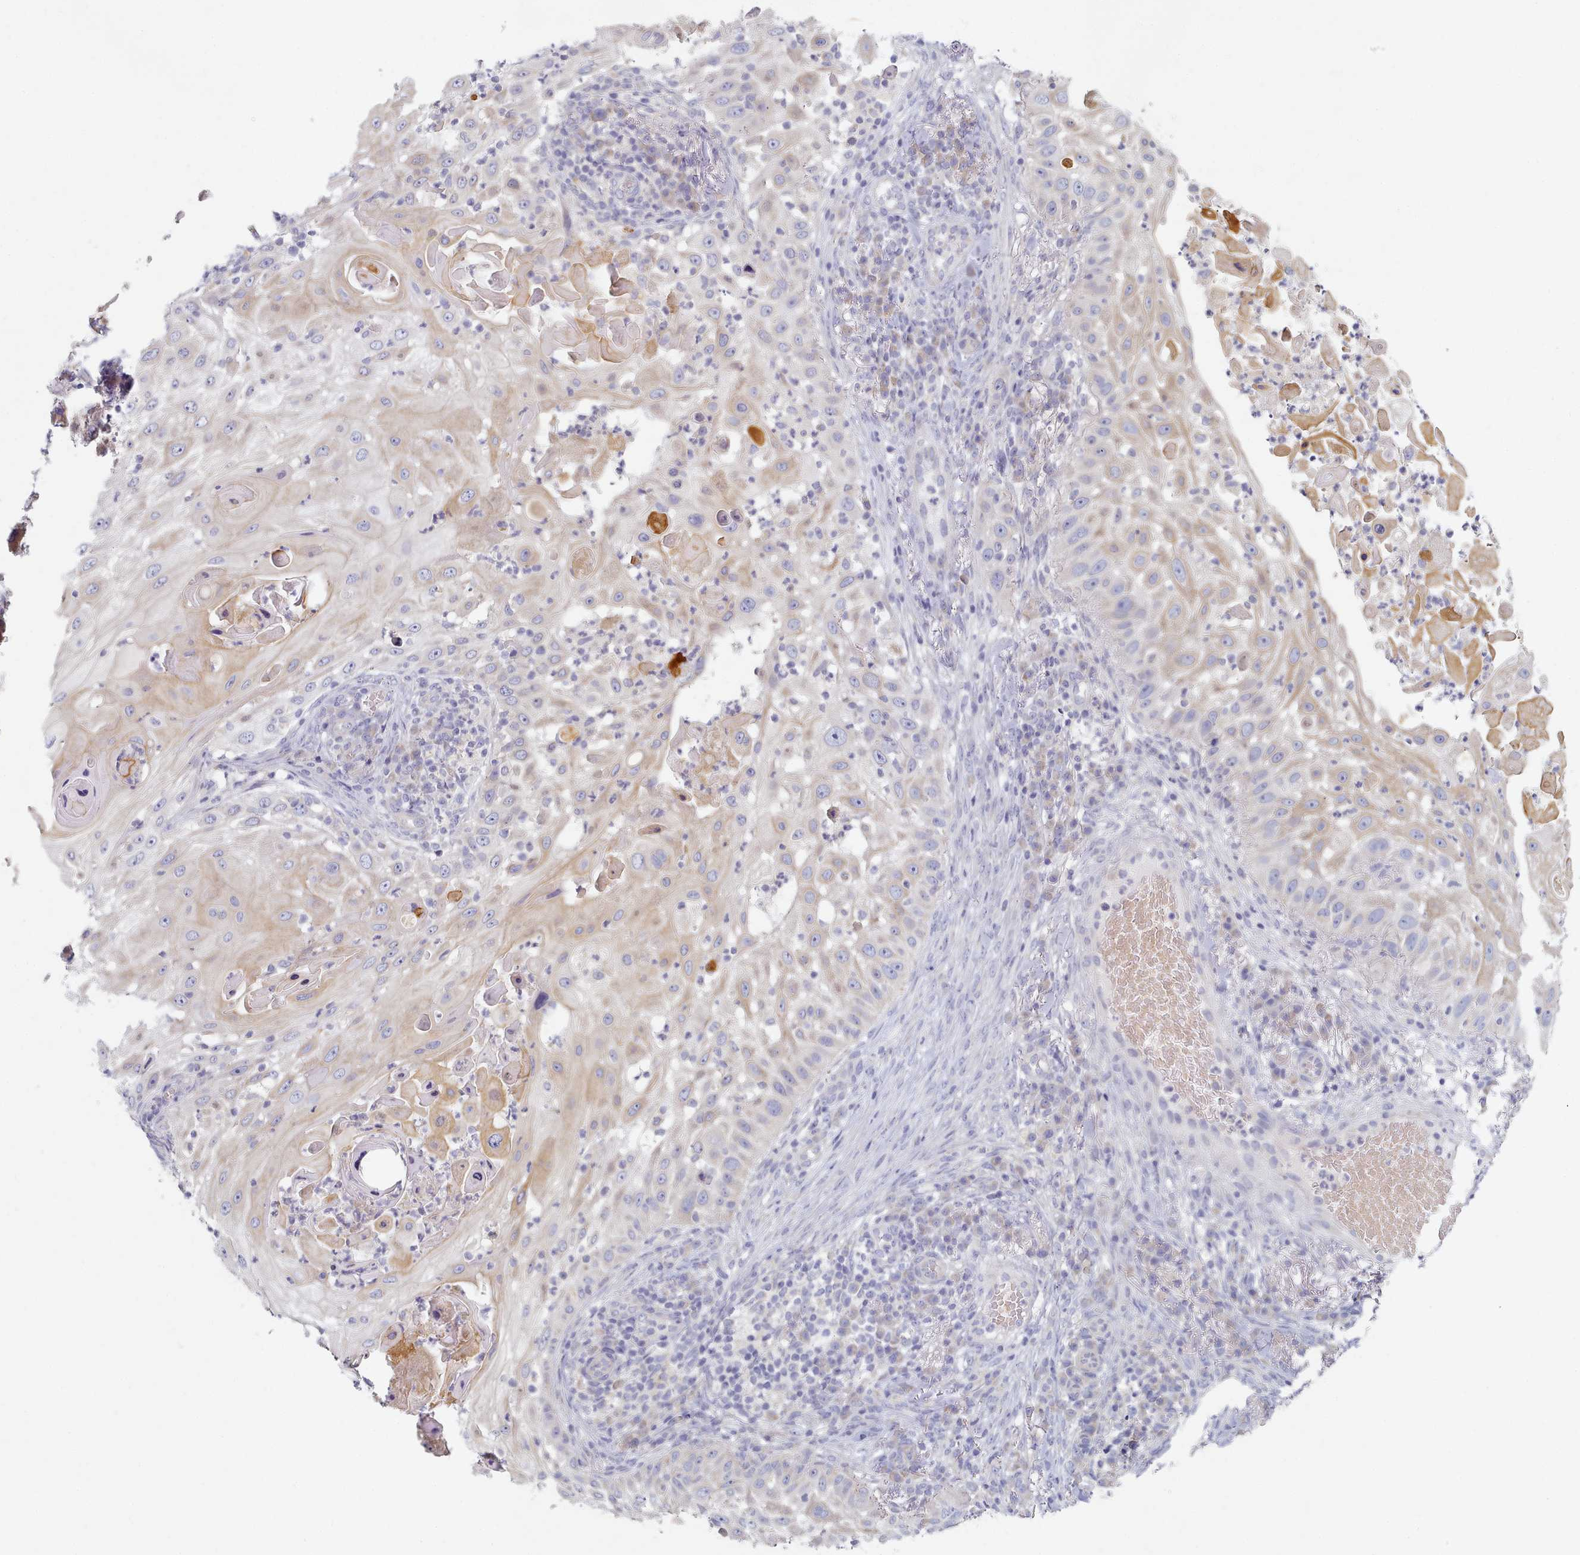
{"staining": {"intensity": "moderate", "quantity": "25%-75%", "location": "cytoplasmic/membranous"}, "tissue": "skin cancer", "cell_type": "Tumor cells", "image_type": "cancer", "snomed": [{"axis": "morphology", "description": "Squamous cell carcinoma, NOS"}, {"axis": "topography", "description": "Skin"}], "caption": "The histopathology image demonstrates immunohistochemical staining of skin cancer (squamous cell carcinoma). There is moderate cytoplasmic/membranous positivity is seen in about 25%-75% of tumor cells. (DAB IHC with brightfield microscopy, high magnification).", "gene": "TYW1B", "patient": {"sex": "female", "age": 44}}